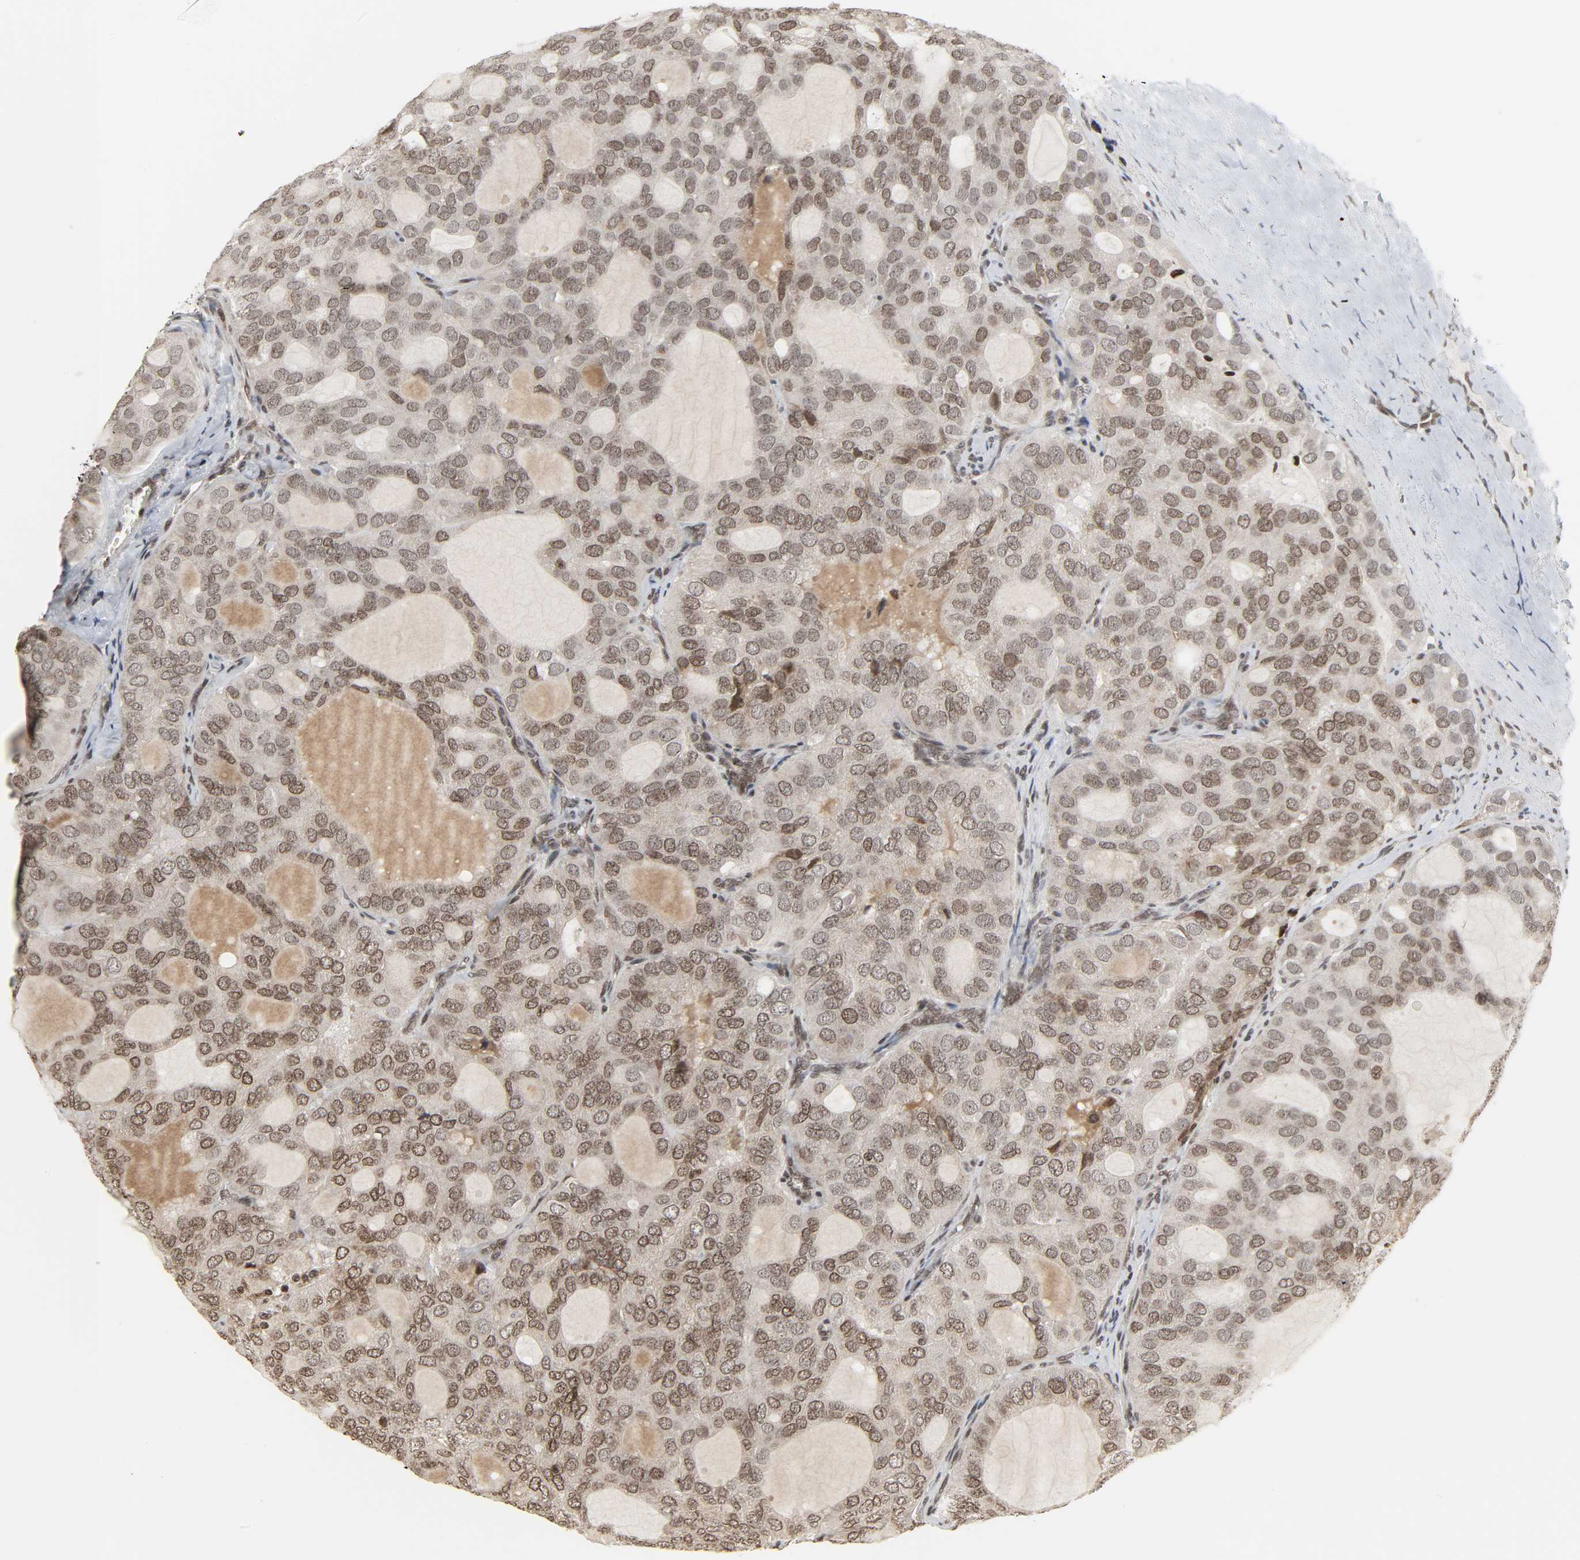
{"staining": {"intensity": "weak", "quantity": "25%-75%", "location": "nuclear"}, "tissue": "thyroid cancer", "cell_type": "Tumor cells", "image_type": "cancer", "snomed": [{"axis": "morphology", "description": "Follicular adenoma carcinoma, NOS"}, {"axis": "topography", "description": "Thyroid gland"}], "caption": "Human thyroid cancer (follicular adenoma carcinoma) stained with a protein marker shows weak staining in tumor cells.", "gene": "XRCC1", "patient": {"sex": "male", "age": 75}}